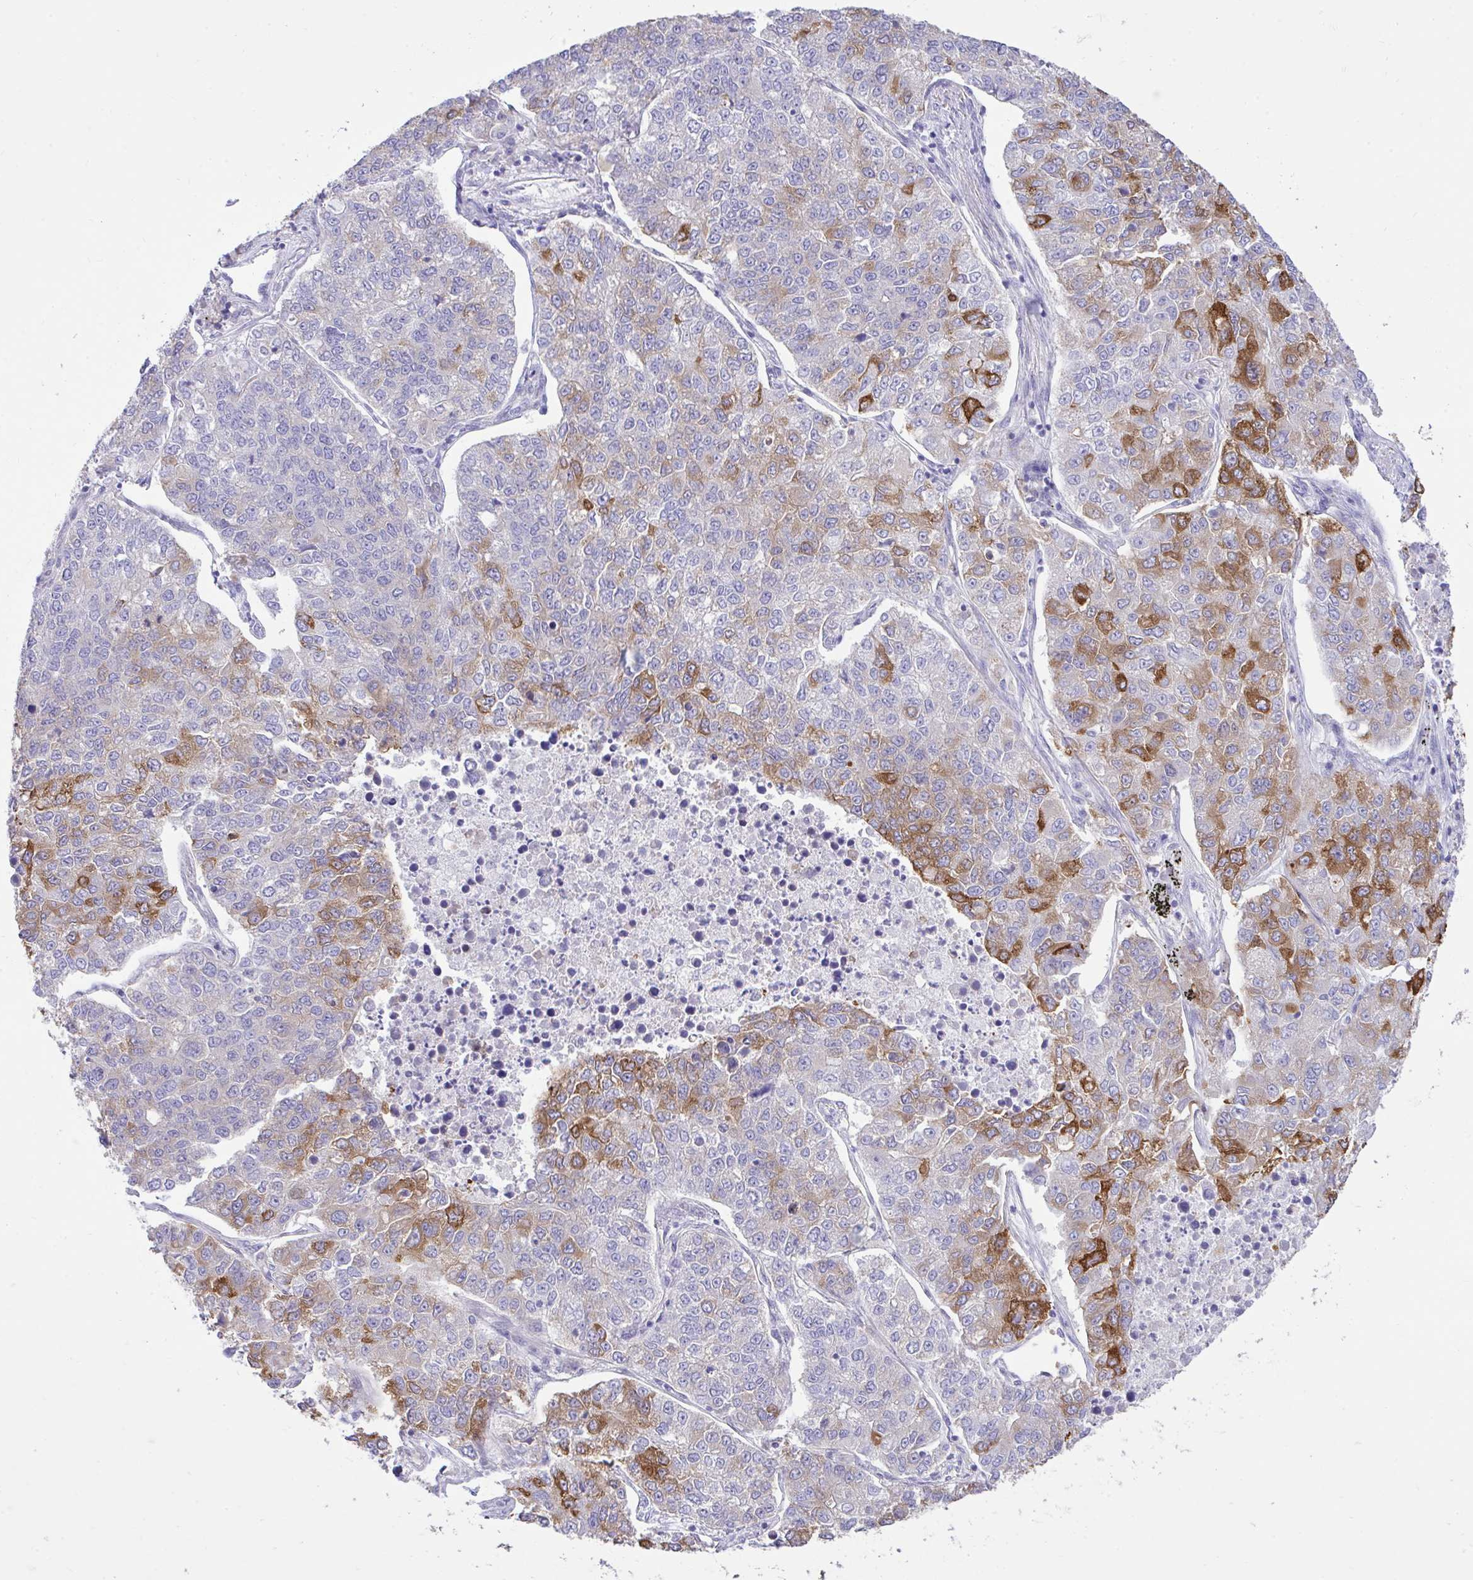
{"staining": {"intensity": "moderate", "quantity": "25%-75%", "location": "cytoplasmic/membranous"}, "tissue": "lung cancer", "cell_type": "Tumor cells", "image_type": "cancer", "snomed": [{"axis": "morphology", "description": "Adenocarcinoma, NOS"}, {"axis": "topography", "description": "Lung"}], "caption": "IHC image of lung adenocarcinoma stained for a protein (brown), which displays medium levels of moderate cytoplasmic/membranous expression in approximately 25%-75% of tumor cells.", "gene": "EEF1A2", "patient": {"sex": "male", "age": 49}}